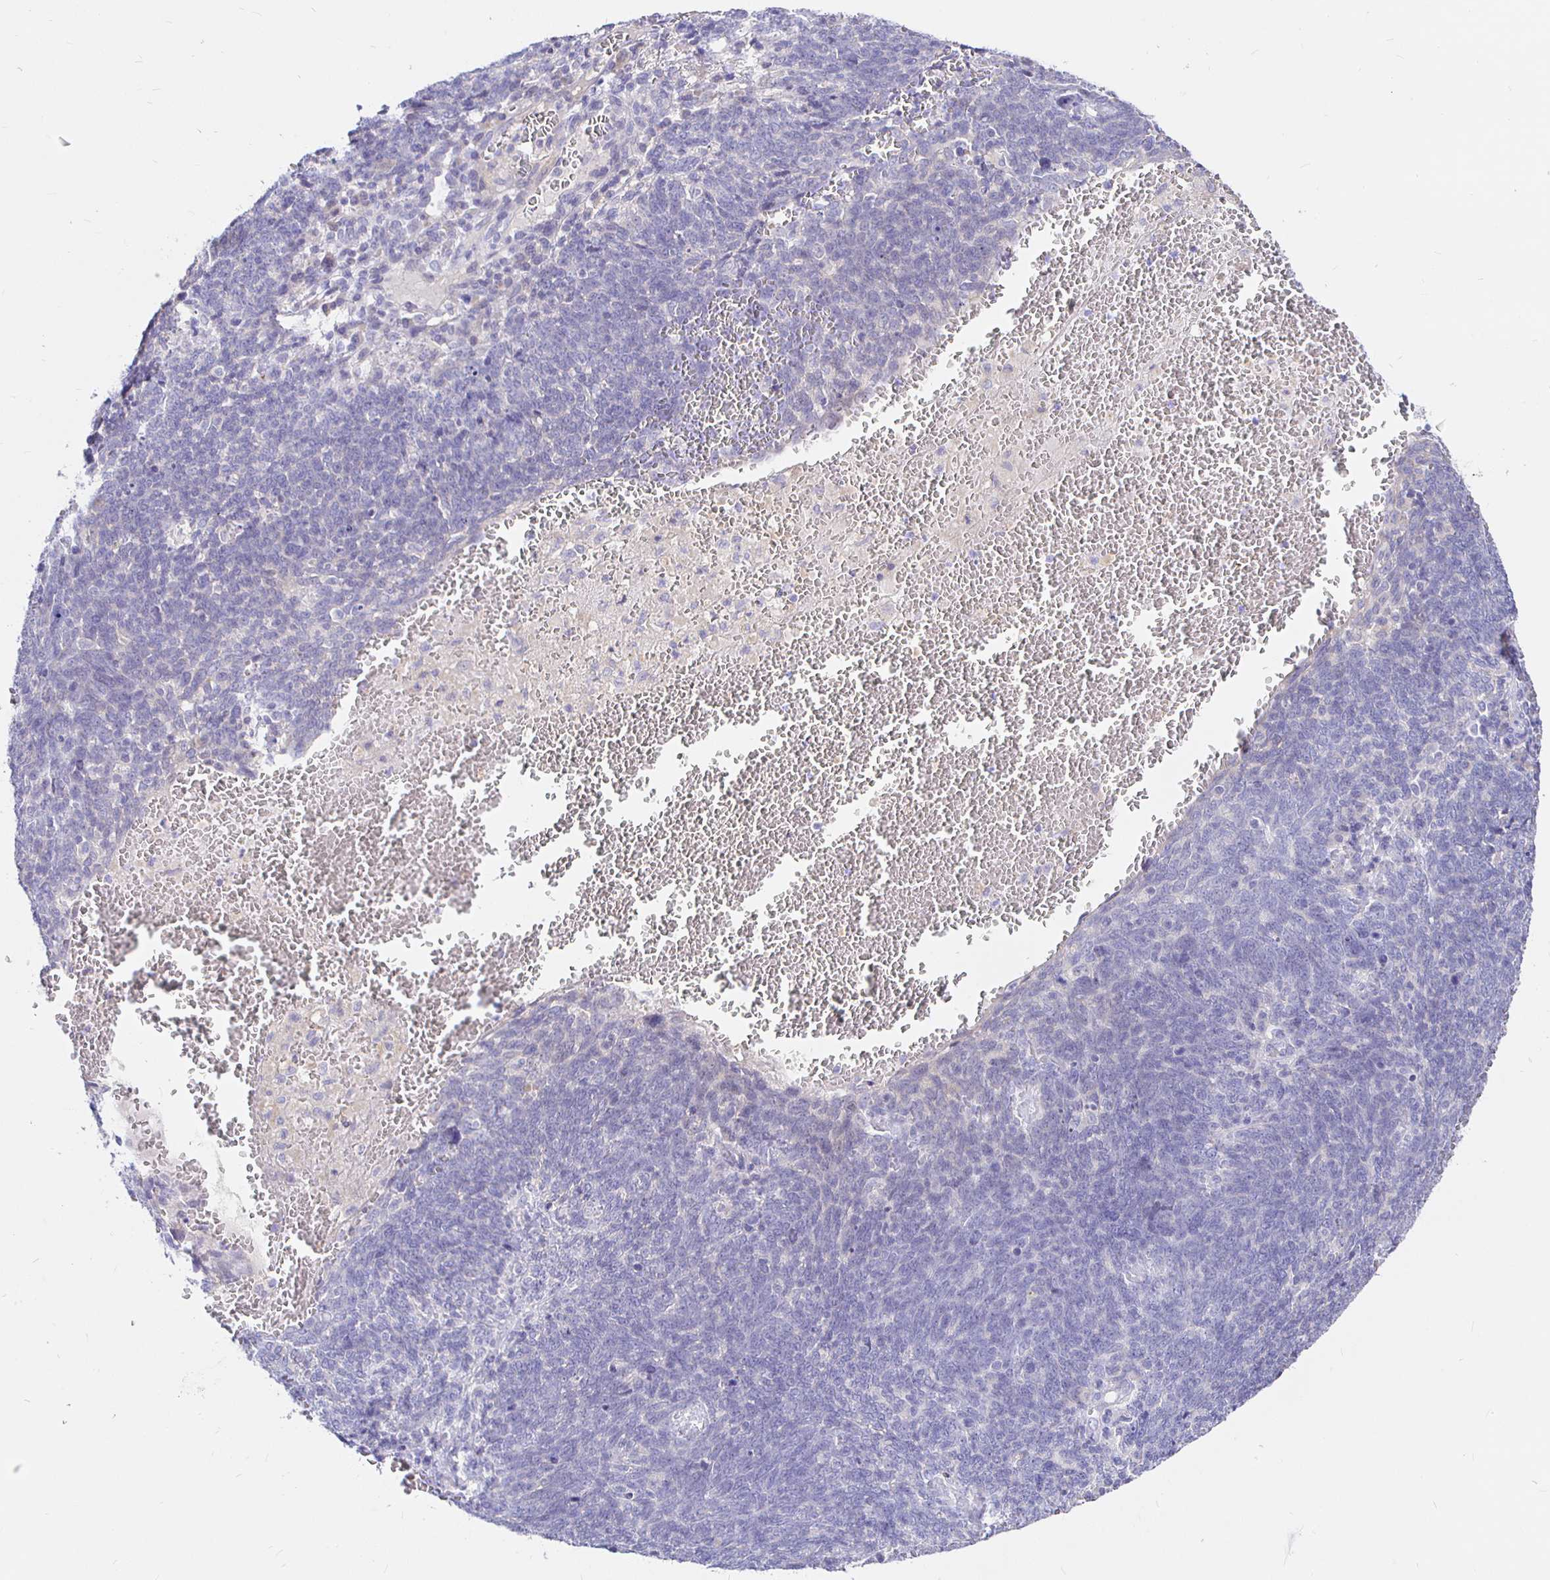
{"staining": {"intensity": "negative", "quantity": "none", "location": "none"}, "tissue": "lung cancer", "cell_type": "Tumor cells", "image_type": "cancer", "snomed": [{"axis": "morphology", "description": "Squamous cell carcinoma, NOS"}, {"axis": "topography", "description": "Lung"}], "caption": "Tumor cells are negative for protein expression in human squamous cell carcinoma (lung). (Stains: DAB (3,3'-diaminobenzidine) immunohistochemistry (IHC) with hematoxylin counter stain, Microscopy: brightfield microscopy at high magnification).", "gene": "NECAB1", "patient": {"sex": "female", "age": 72}}